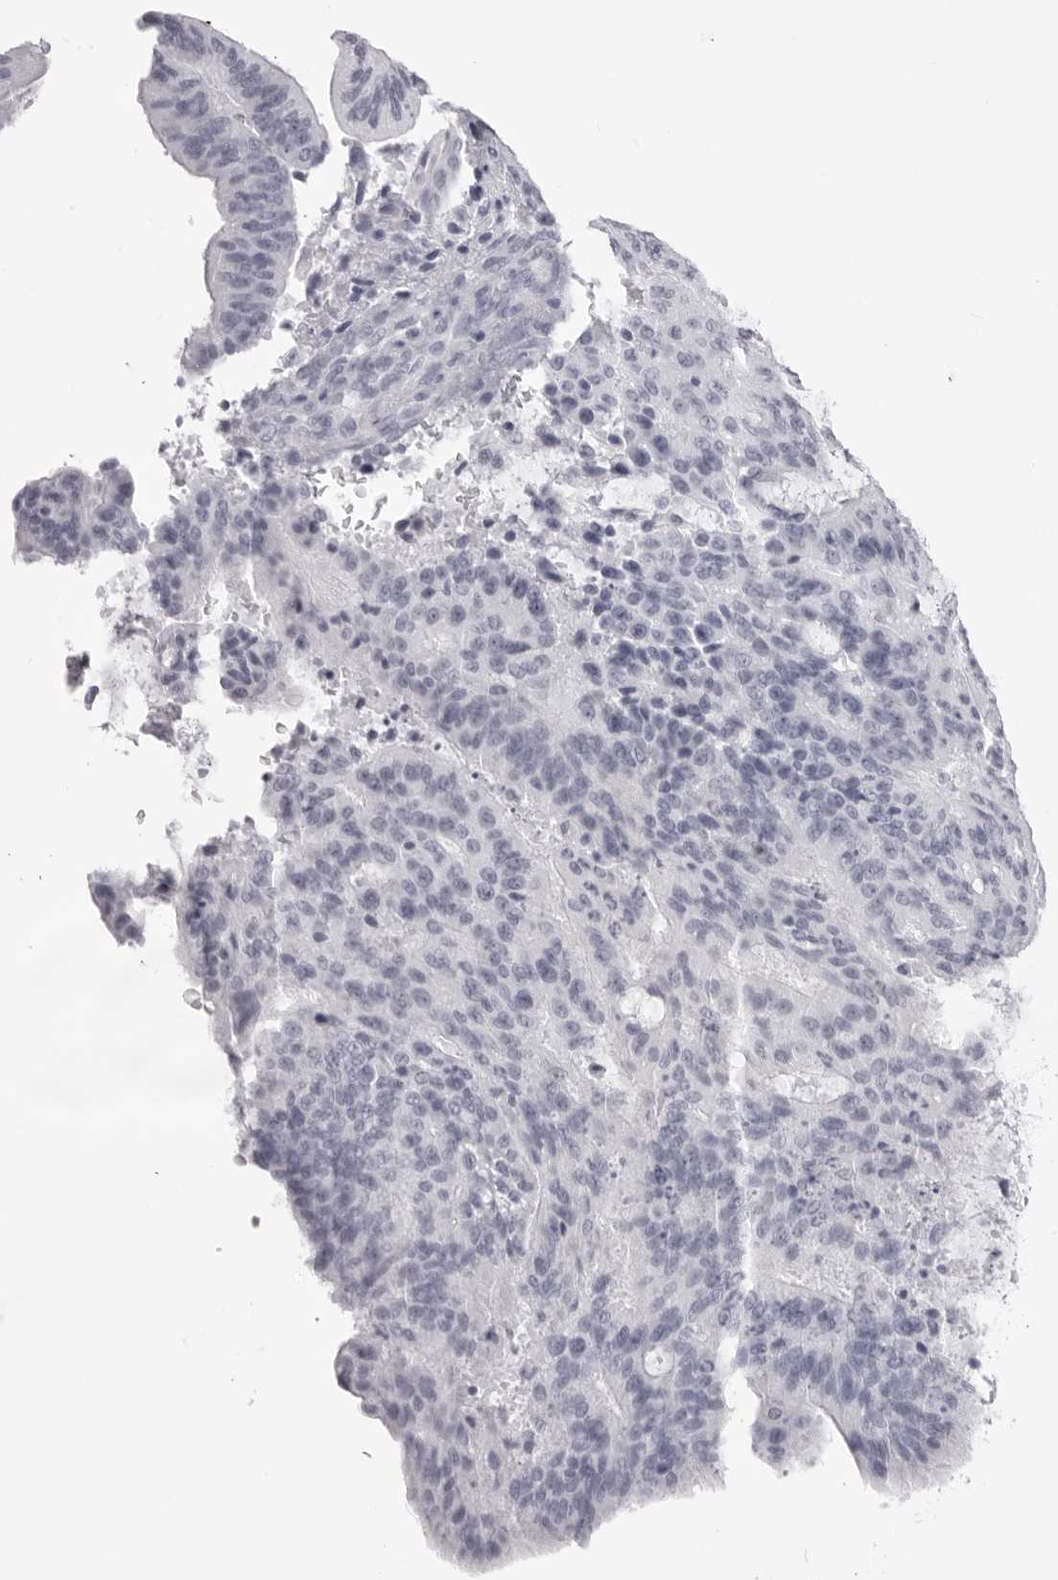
{"staining": {"intensity": "negative", "quantity": "none", "location": "none"}, "tissue": "liver cancer", "cell_type": "Tumor cells", "image_type": "cancer", "snomed": [{"axis": "morphology", "description": "Normal tissue, NOS"}, {"axis": "morphology", "description": "Cholangiocarcinoma"}, {"axis": "topography", "description": "Liver"}, {"axis": "topography", "description": "Peripheral nerve tissue"}], "caption": "Photomicrograph shows no protein staining in tumor cells of liver cholangiocarcinoma tissue. (Stains: DAB (3,3'-diaminobenzidine) immunohistochemistry (IHC) with hematoxylin counter stain, Microscopy: brightfield microscopy at high magnification).", "gene": "CST1", "patient": {"sex": "female", "age": 73}}